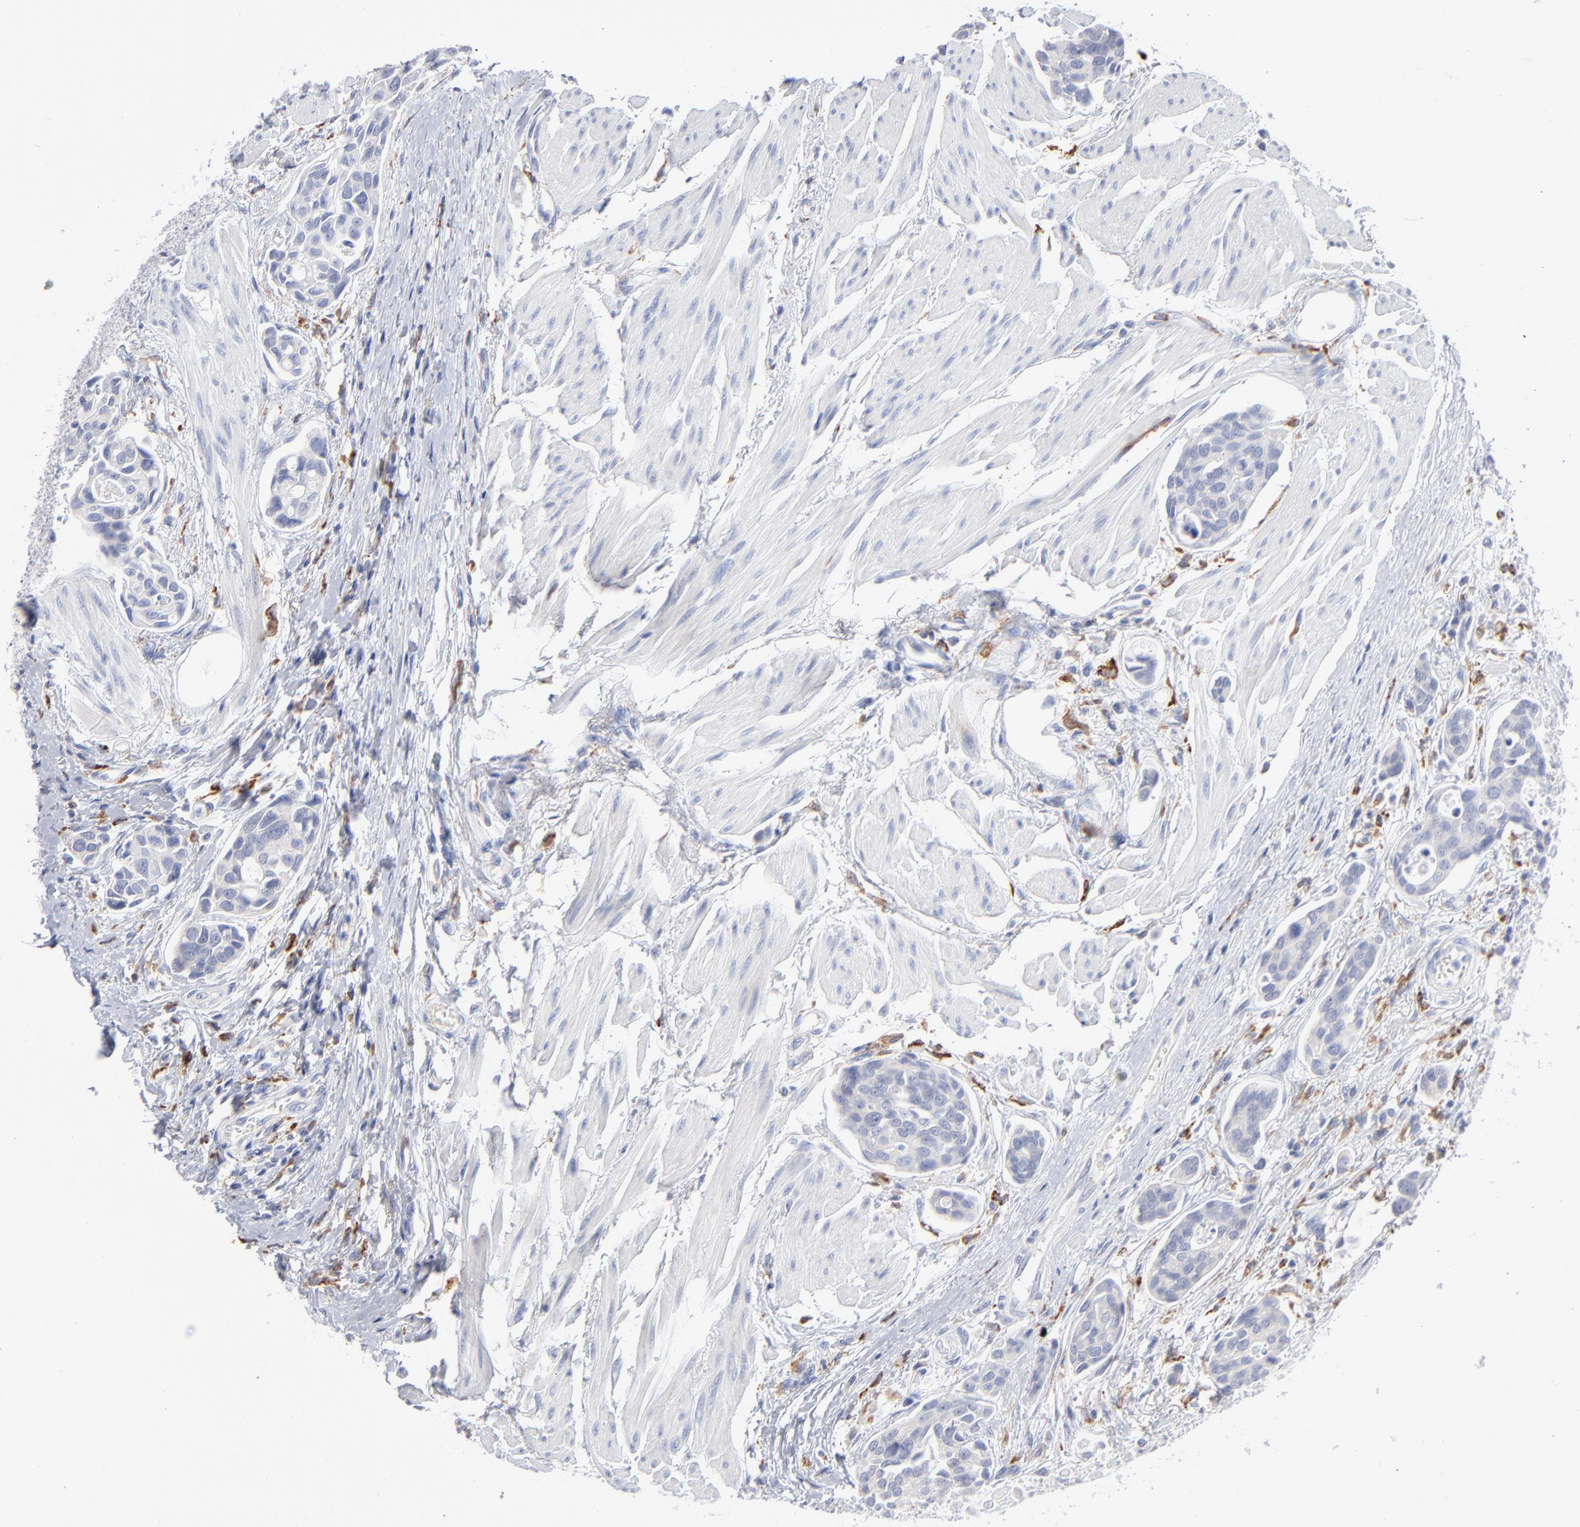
{"staining": {"intensity": "negative", "quantity": "none", "location": "none"}, "tissue": "urothelial cancer", "cell_type": "Tumor cells", "image_type": "cancer", "snomed": [{"axis": "morphology", "description": "Urothelial carcinoma, High grade"}, {"axis": "topography", "description": "Urinary bladder"}], "caption": "Tumor cells are negative for brown protein staining in urothelial cancer. The staining is performed using DAB (3,3'-diaminobenzidine) brown chromogen with nuclei counter-stained in using hematoxylin.", "gene": "CD180", "patient": {"sex": "male", "age": 78}}